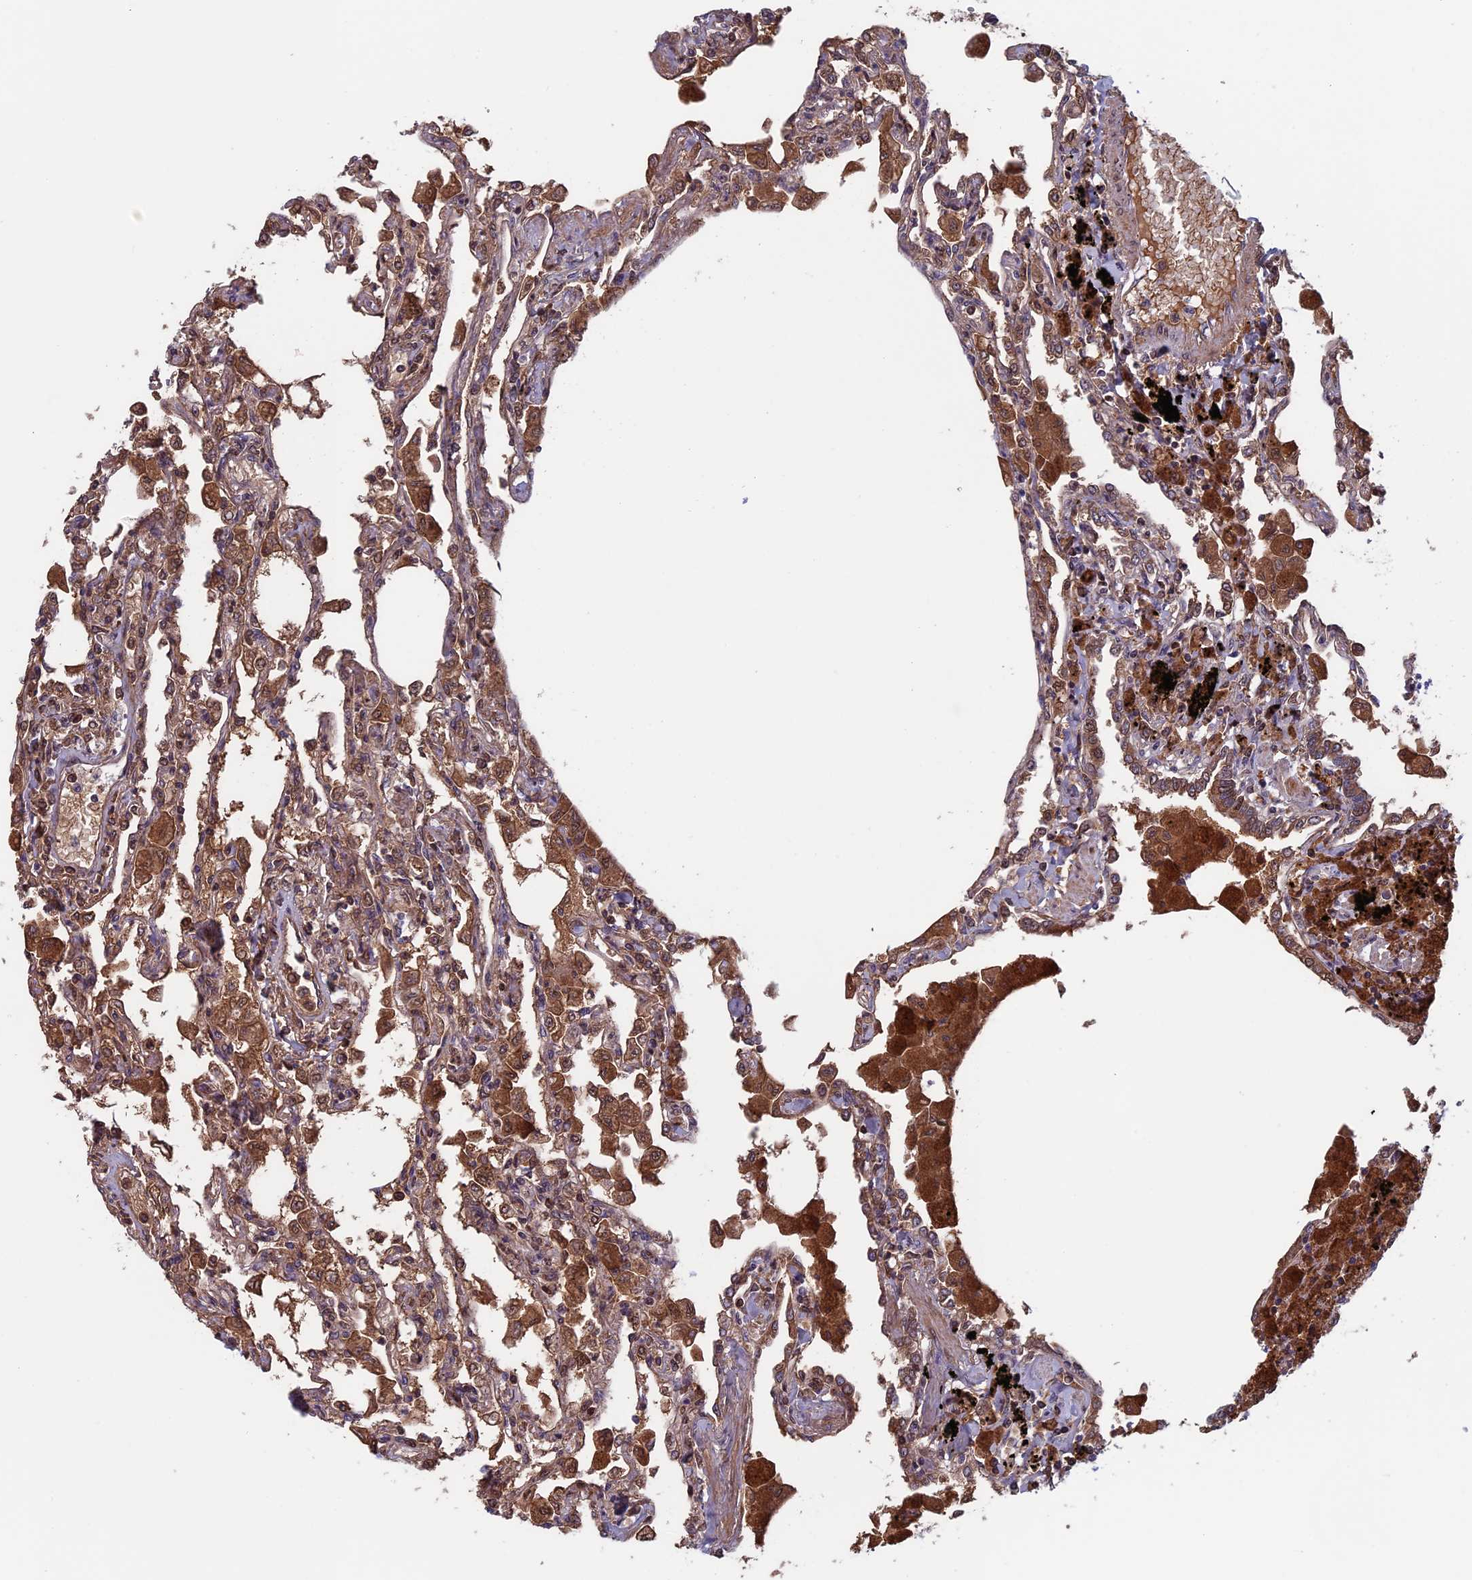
{"staining": {"intensity": "moderate", "quantity": "25%-75%", "location": "cytoplasmic/membranous"}, "tissue": "lung", "cell_type": "Alveolar cells", "image_type": "normal", "snomed": [{"axis": "morphology", "description": "Normal tissue, NOS"}, {"axis": "topography", "description": "Bronchus"}, {"axis": "topography", "description": "Lung"}], "caption": "Lung stained with DAB (3,3'-diaminobenzidine) immunohistochemistry (IHC) displays medium levels of moderate cytoplasmic/membranous staining in about 25%-75% of alveolar cells. The staining was performed using DAB to visualize the protein expression in brown, while the nuclei were stained in blue with hematoxylin (Magnification: 20x).", "gene": "FADS1", "patient": {"sex": "female", "age": 49}}